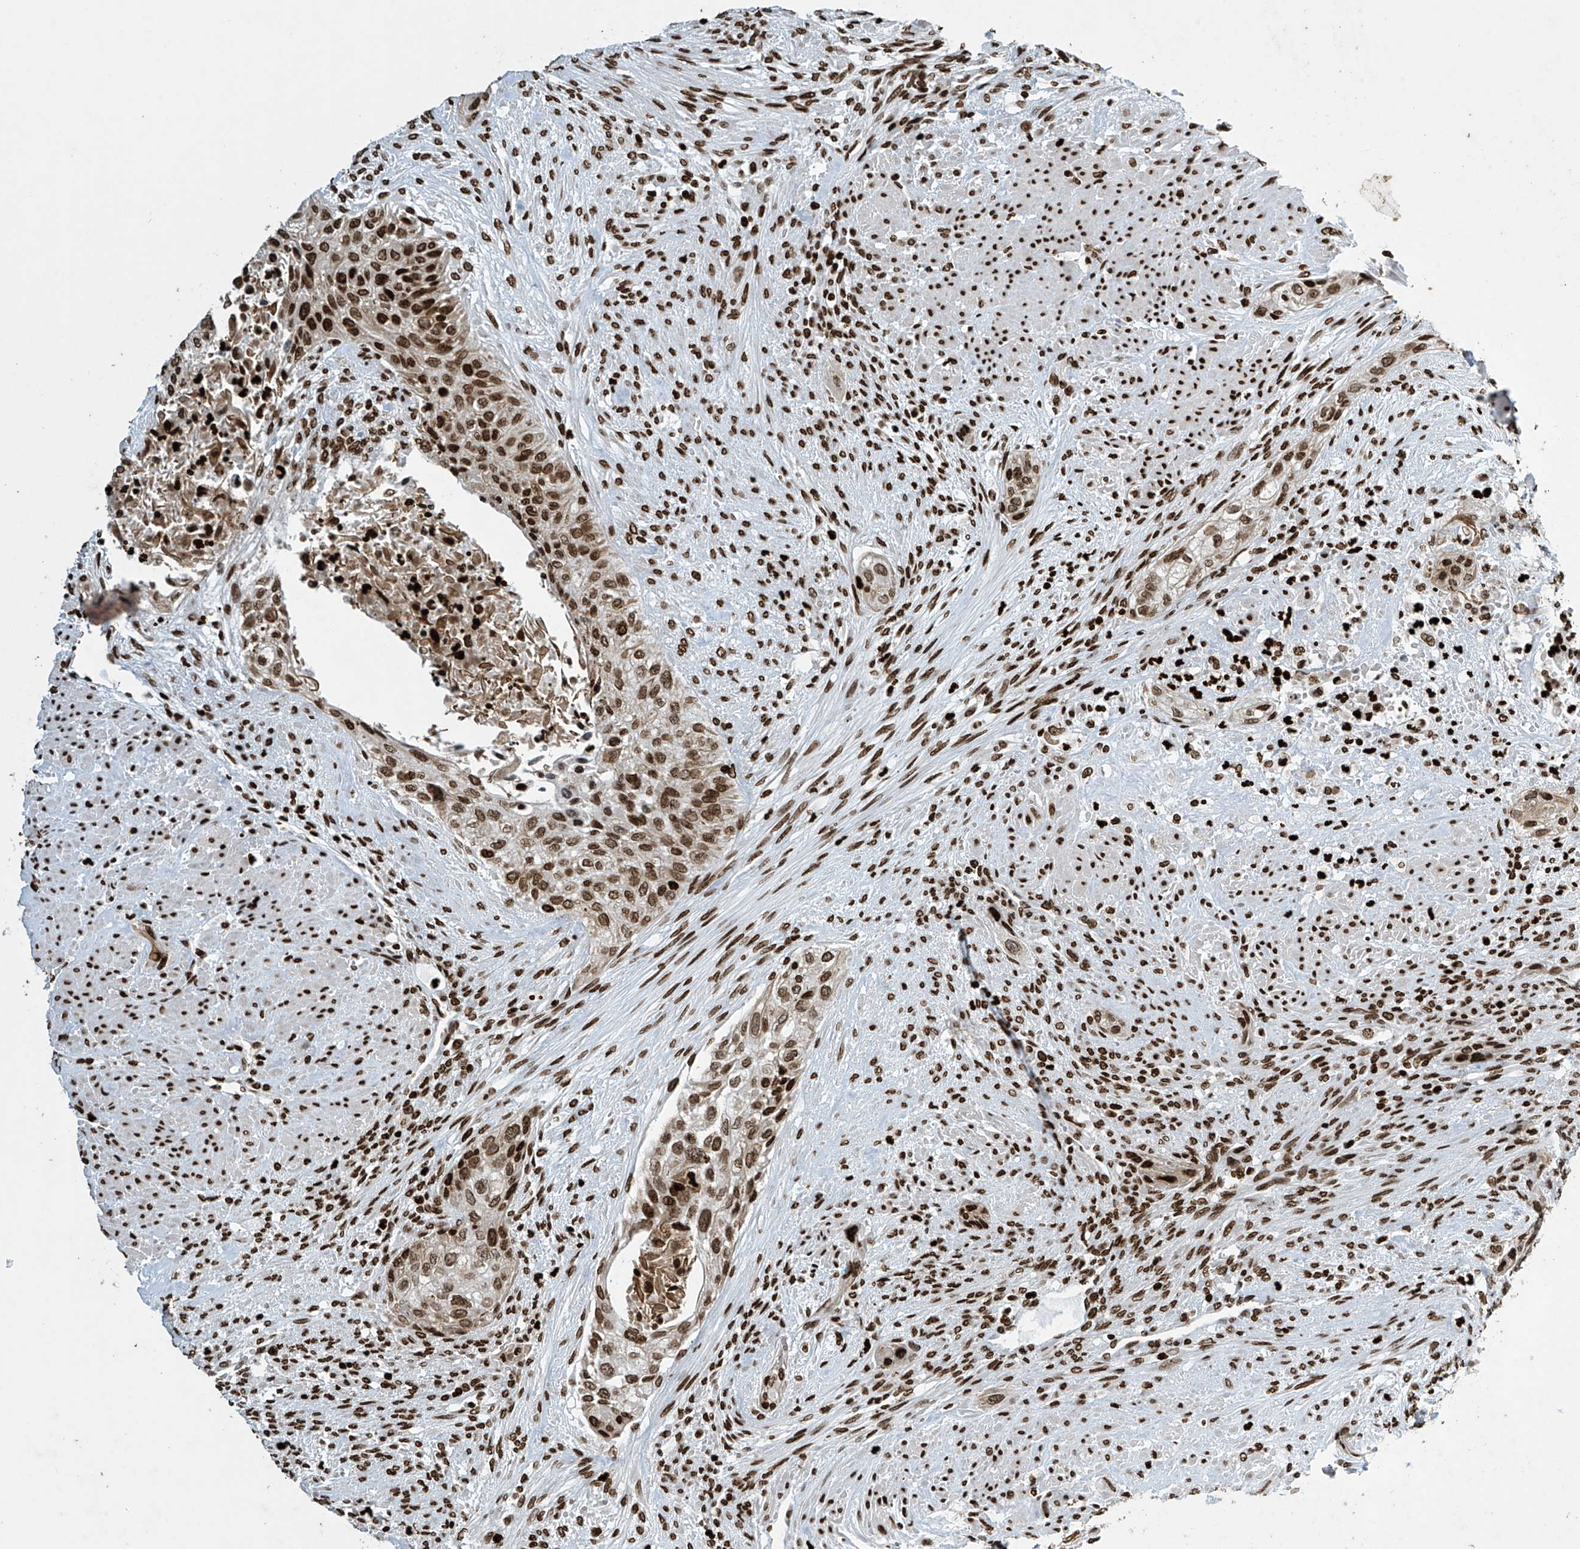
{"staining": {"intensity": "moderate", "quantity": ">75%", "location": "nuclear"}, "tissue": "urothelial cancer", "cell_type": "Tumor cells", "image_type": "cancer", "snomed": [{"axis": "morphology", "description": "Urothelial carcinoma, High grade"}, {"axis": "topography", "description": "Urinary bladder"}], "caption": "Urothelial cancer stained for a protein (brown) exhibits moderate nuclear positive expression in about >75% of tumor cells.", "gene": "H4C16", "patient": {"sex": "male", "age": 35}}